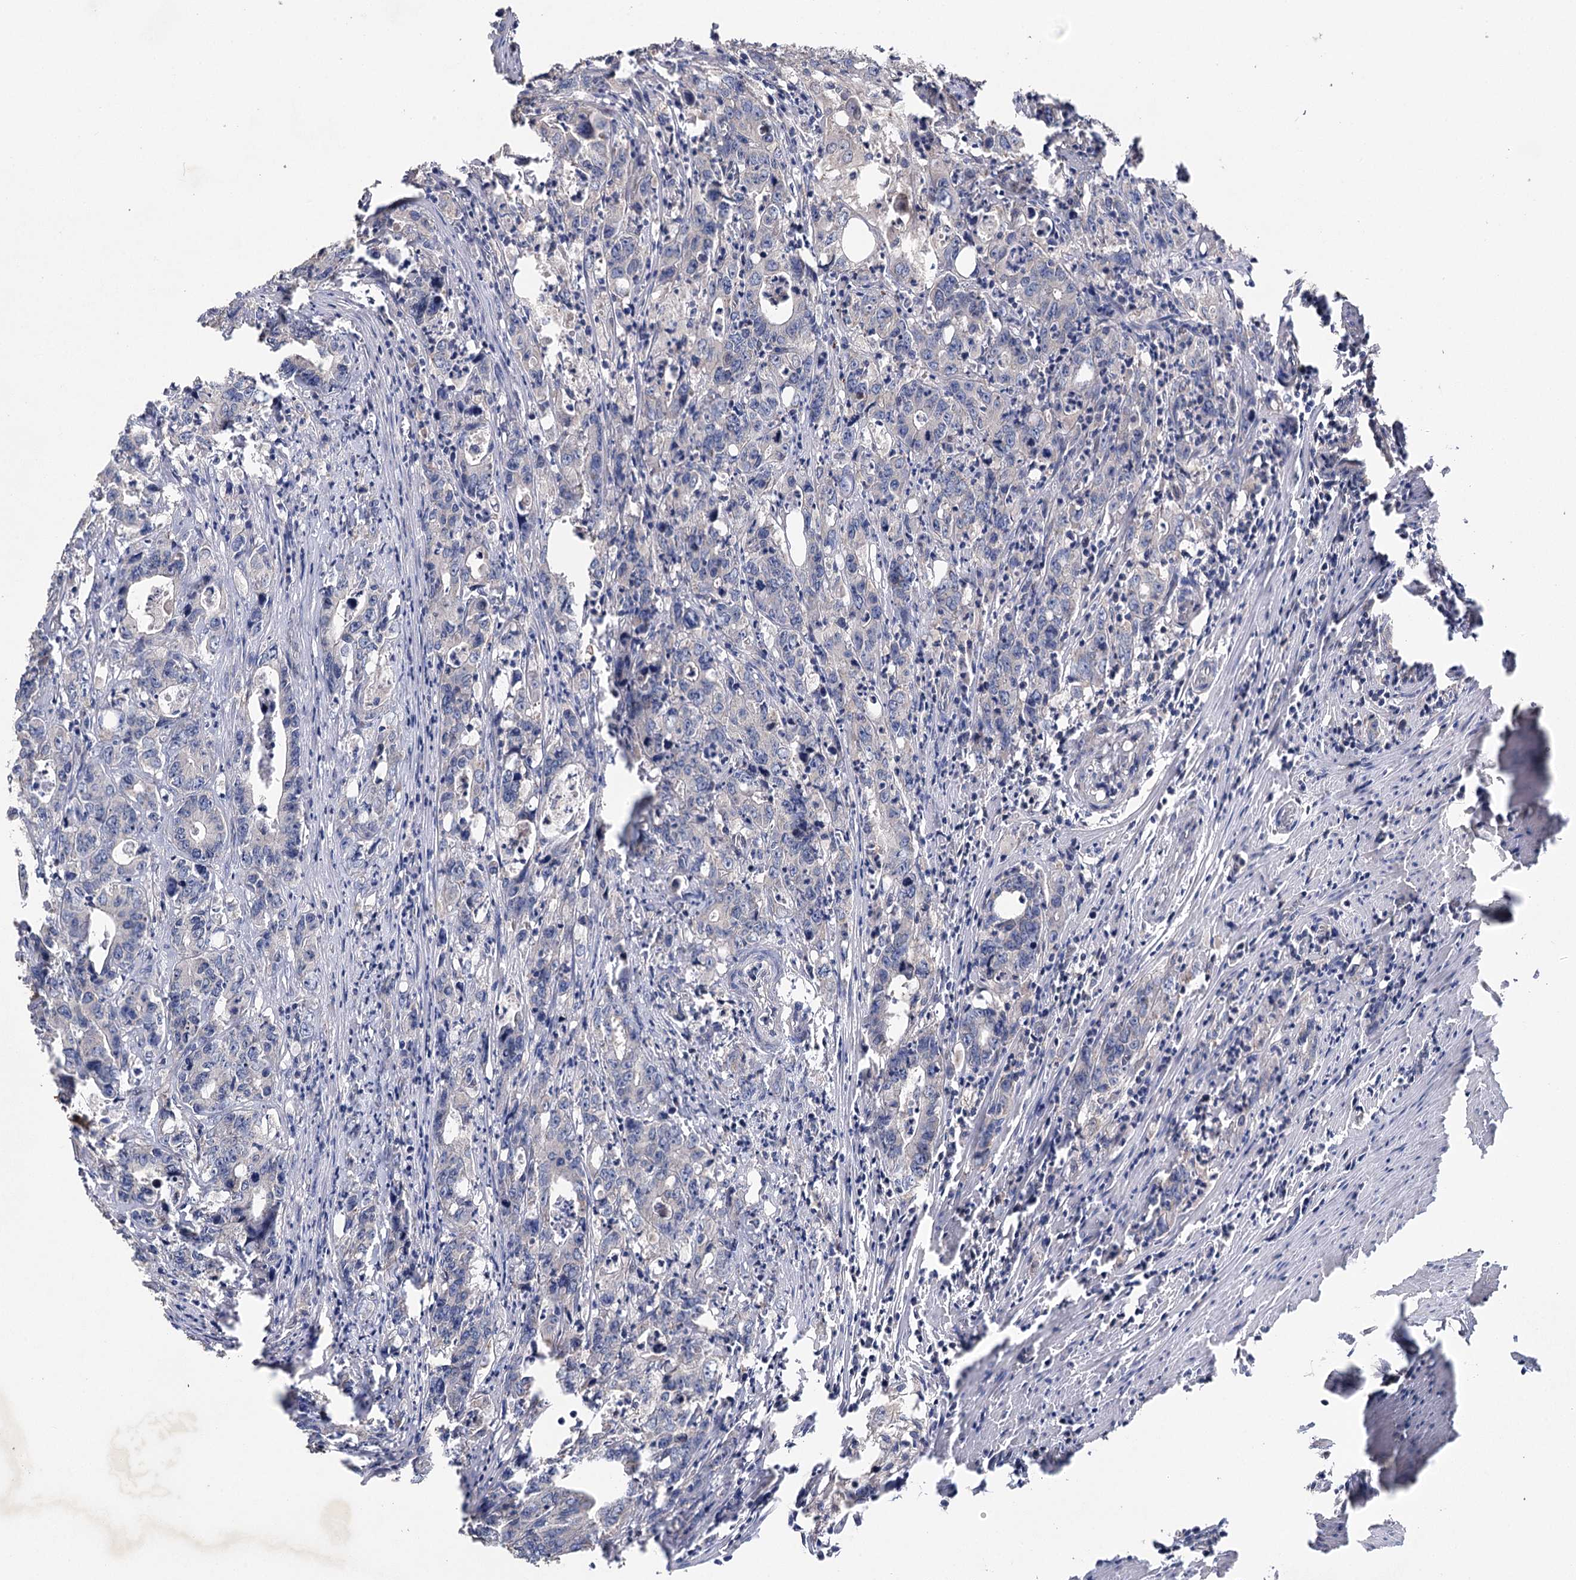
{"staining": {"intensity": "negative", "quantity": "none", "location": "none"}, "tissue": "colorectal cancer", "cell_type": "Tumor cells", "image_type": "cancer", "snomed": [{"axis": "morphology", "description": "Adenocarcinoma, NOS"}, {"axis": "topography", "description": "Colon"}], "caption": "This image is of colorectal cancer stained with immunohistochemistry (IHC) to label a protein in brown with the nuclei are counter-stained blue. There is no expression in tumor cells. Nuclei are stained in blue.", "gene": "FAM13B", "patient": {"sex": "female", "age": 75}}